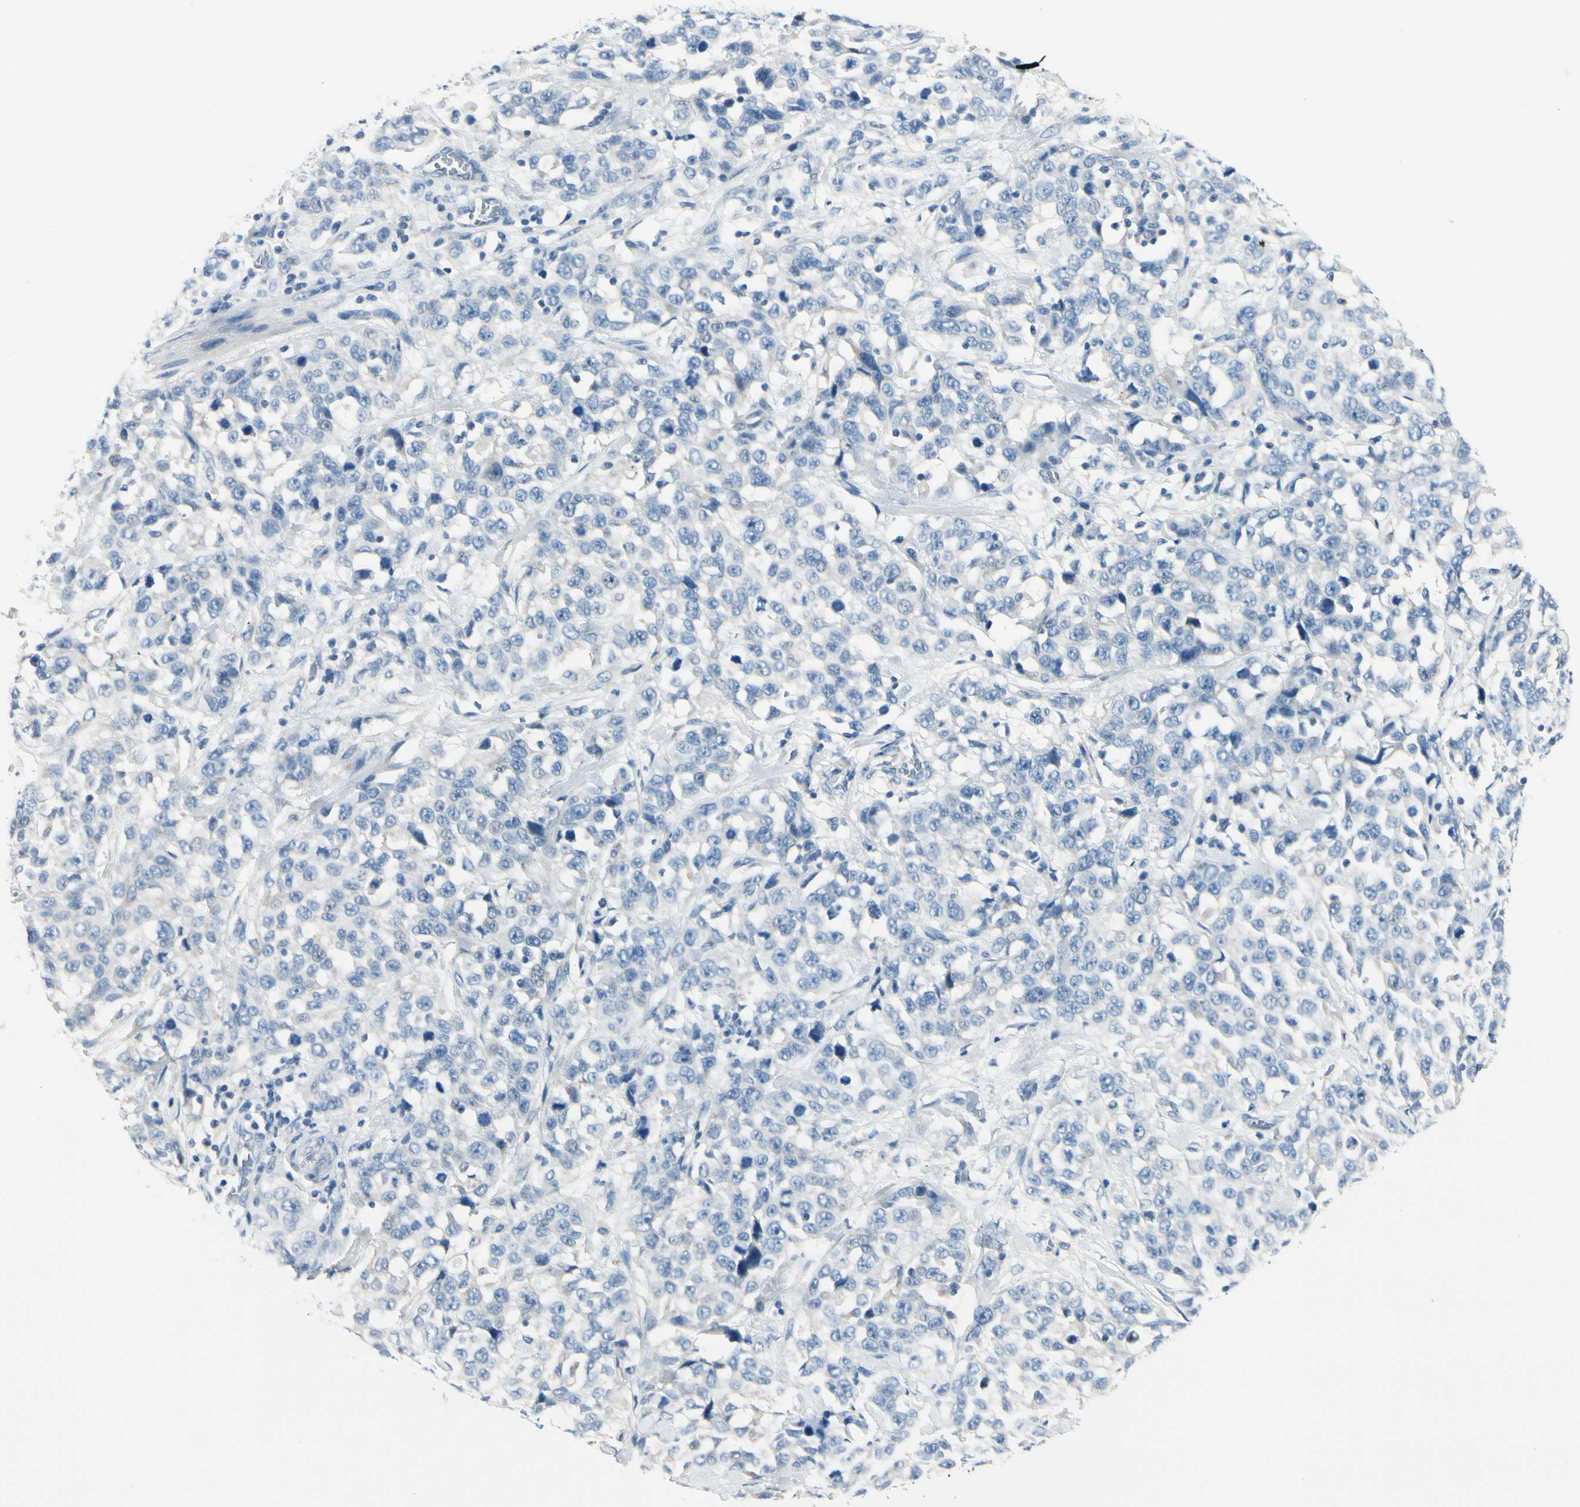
{"staining": {"intensity": "negative", "quantity": "none", "location": "none"}, "tissue": "stomach cancer", "cell_type": "Tumor cells", "image_type": "cancer", "snomed": [{"axis": "morphology", "description": "Normal tissue, NOS"}, {"axis": "morphology", "description": "Adenocarcinoma, NOS"}, {"axis": "topography", "description": "Stomach"}], "caption": "Tumor cells are negative for protein expression in human stomach cancer.", "gene": "PEBP1", "patient": {"sex": "male", "age": 48}}